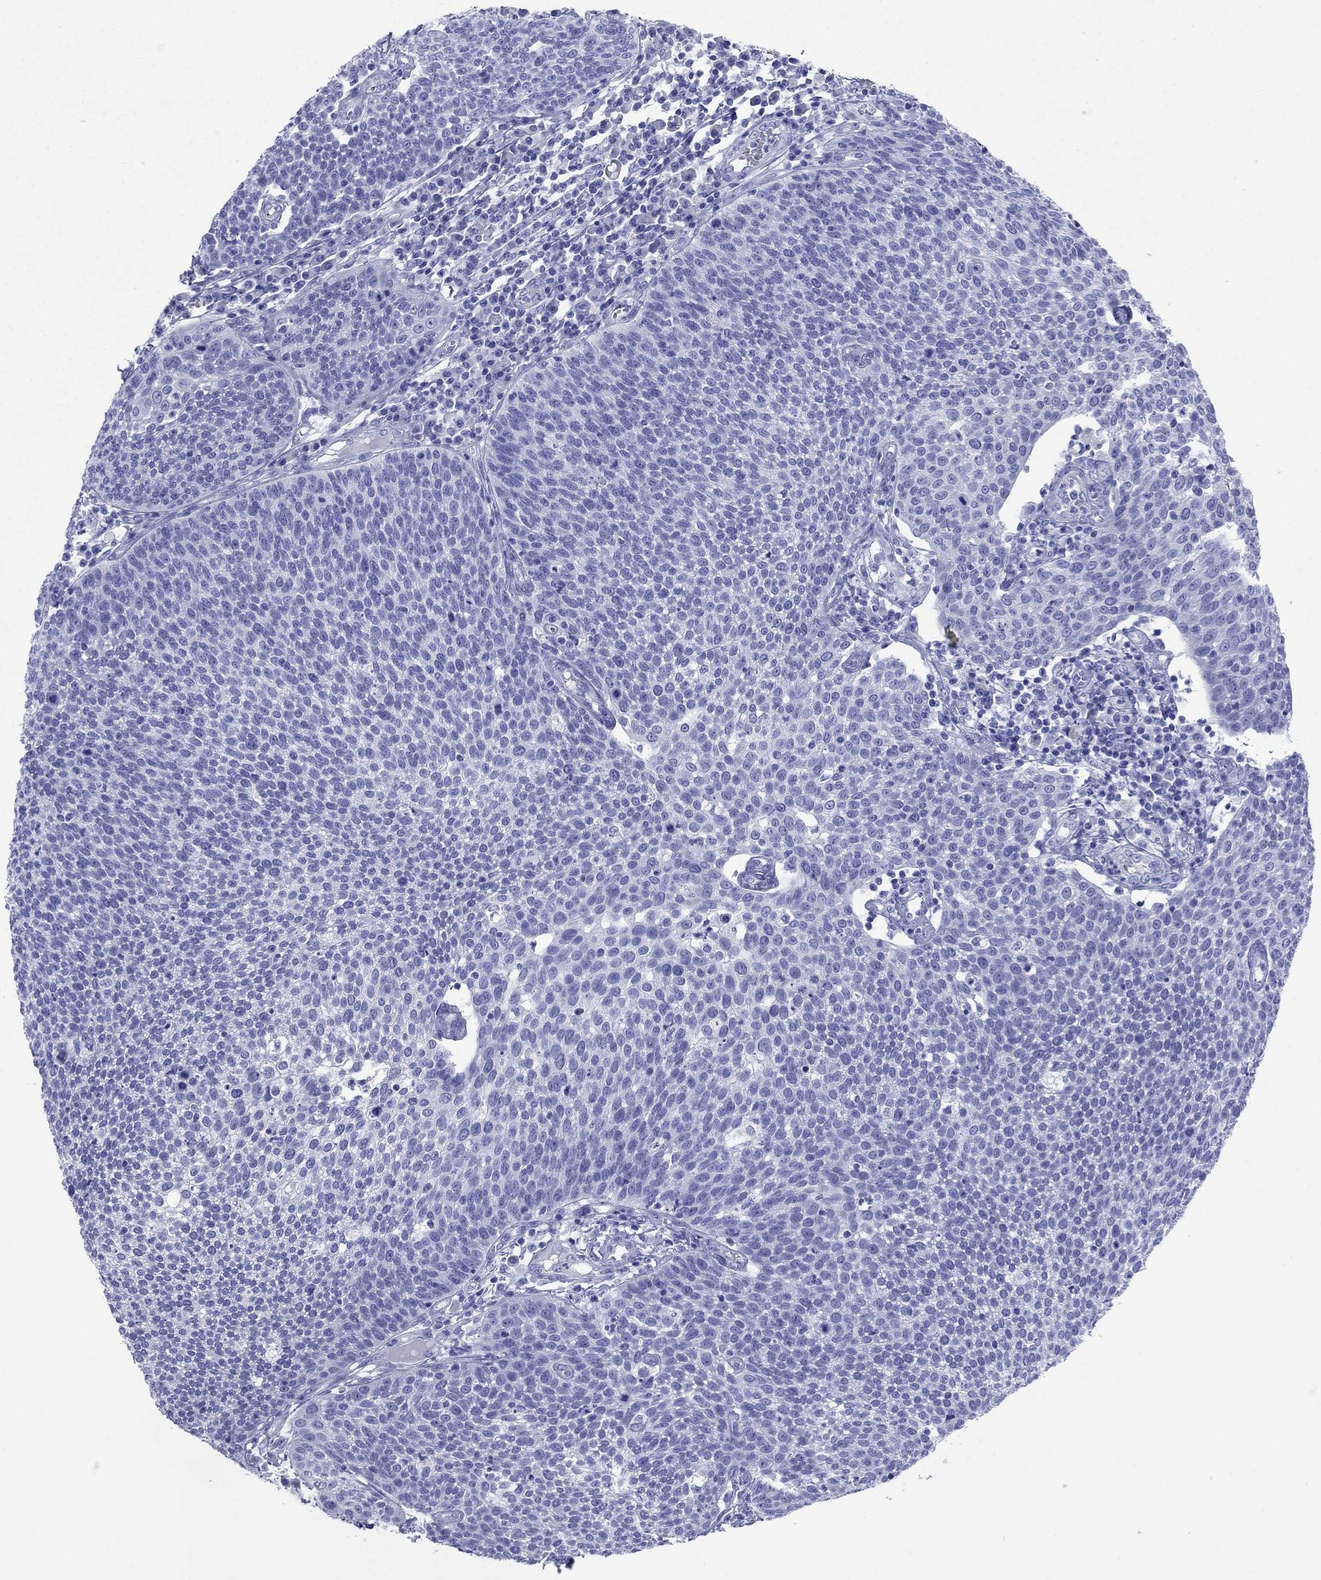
{"staining": {"intensity": "negative", "quantity": "none", "location": "none"}, "tissue": "cervical cancer", "cell_type": "Tumor cells", "image_type": "cancer", "snomed": [{"axis": "morphology", "description": "Squamous cell carcinoma, NOS"}, {"axis": "topography", "description": "Cervix"}], "caption": "Tumor cells are negative for protein expression in human squamous cell carcinoma (cervical).", "gene": "ATP4A", "patient": {"sex": "female", "age": 34}}